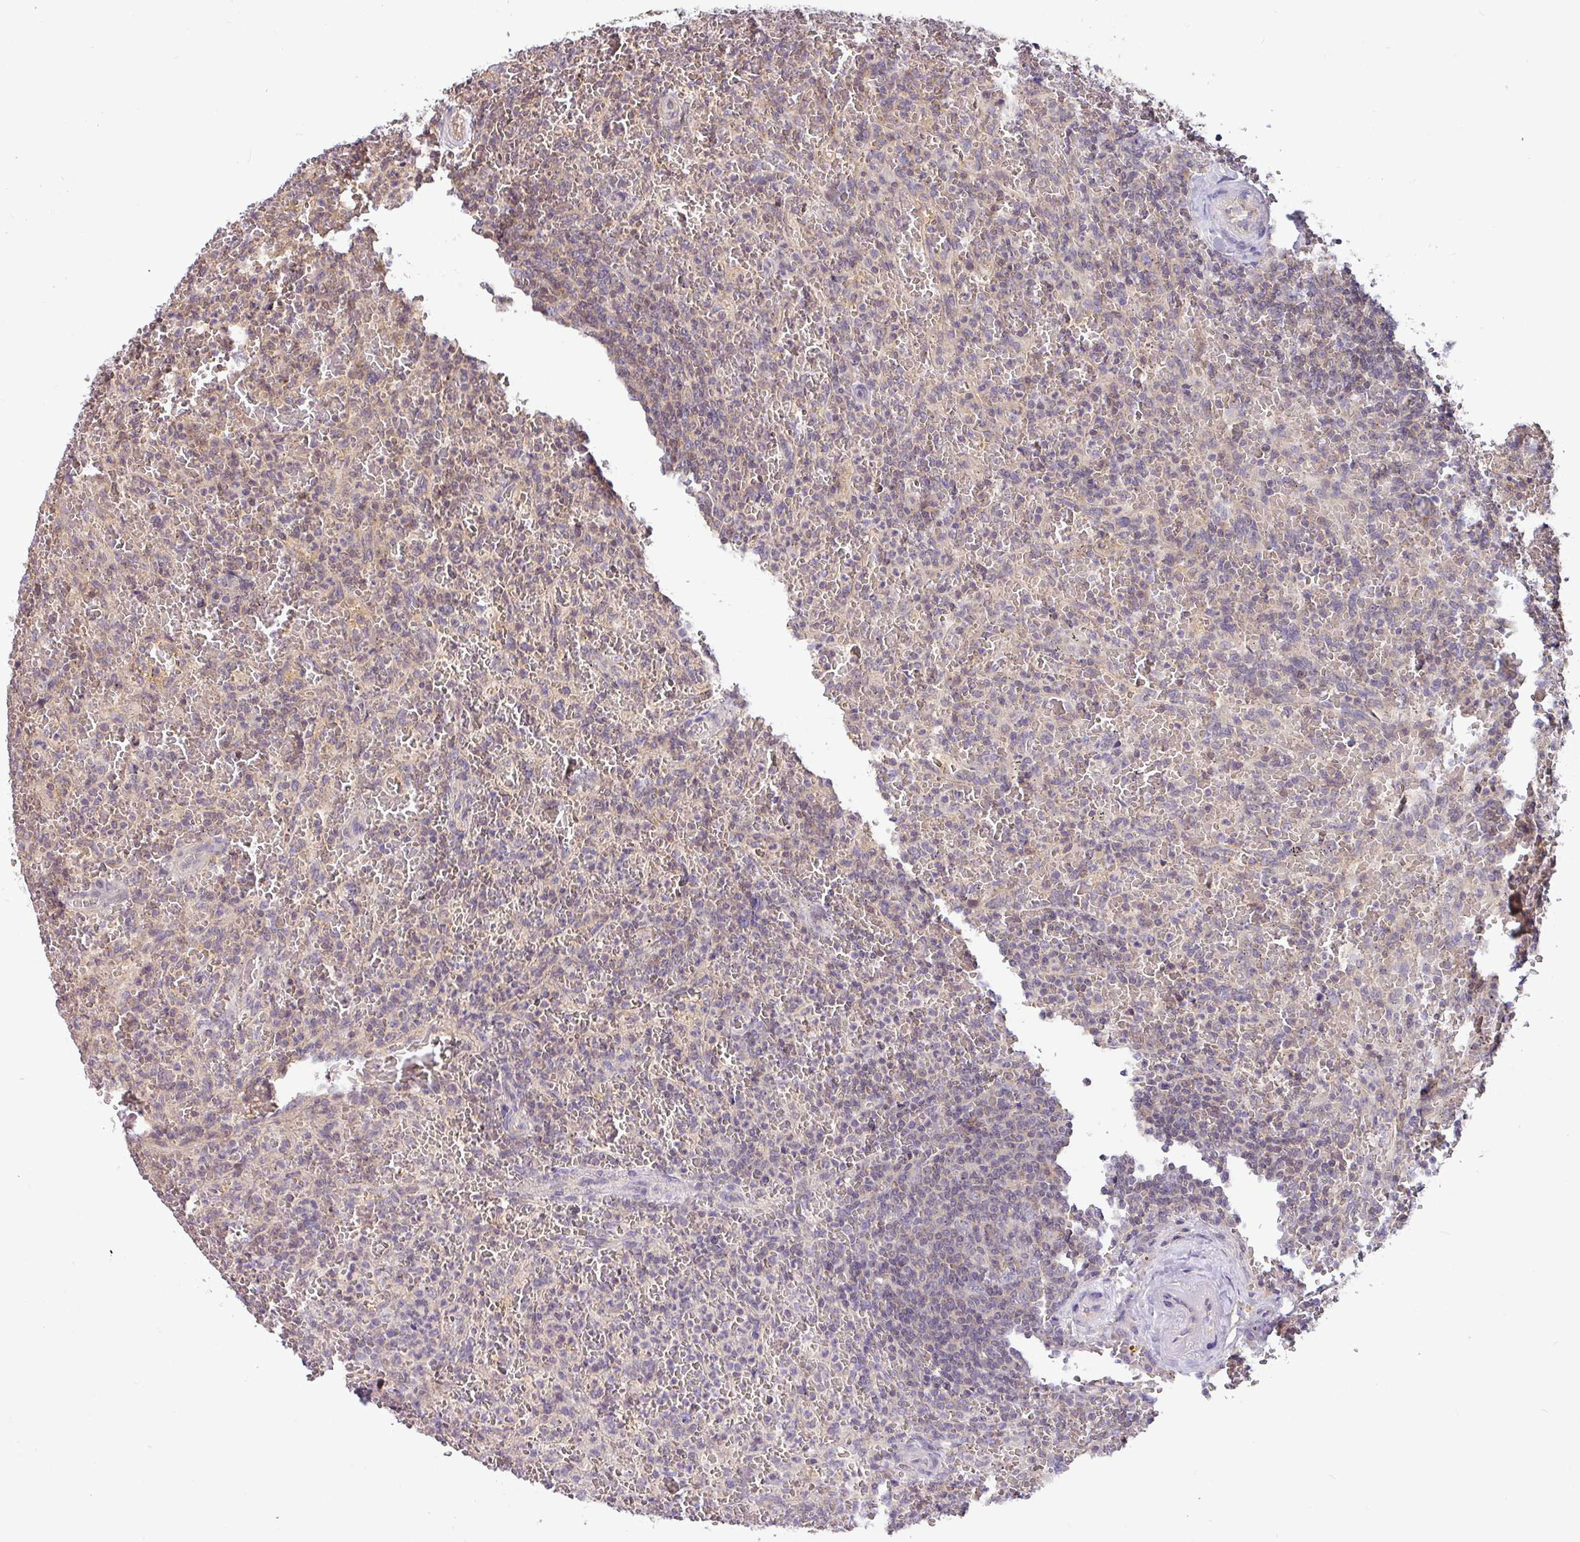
{"staining": {"intensity": "weak", "quantity": "25%-75%", "location": "cytoplasmic/membranous"}, "tissue": "lymphoma", "cell_type": "Tumor cells", "image_type": "cancer", "snomed": [{"axis": "morphology", "description": "Malignant lymphoma, non-Hodgkin's type, Low grade"}, {"axis": "topography", "description": "Spleen"}], "caption": "A photomicrograph showing weak cytoplasmic/membranous positivity in about 25%-75% of tumor cells in low-grade malignant lymphoma, non-Hodgkin's type, as visualized by brown immunohistochemical staining.", "gene": "SHB", "patient": {"sex": "female", "age": 64}}